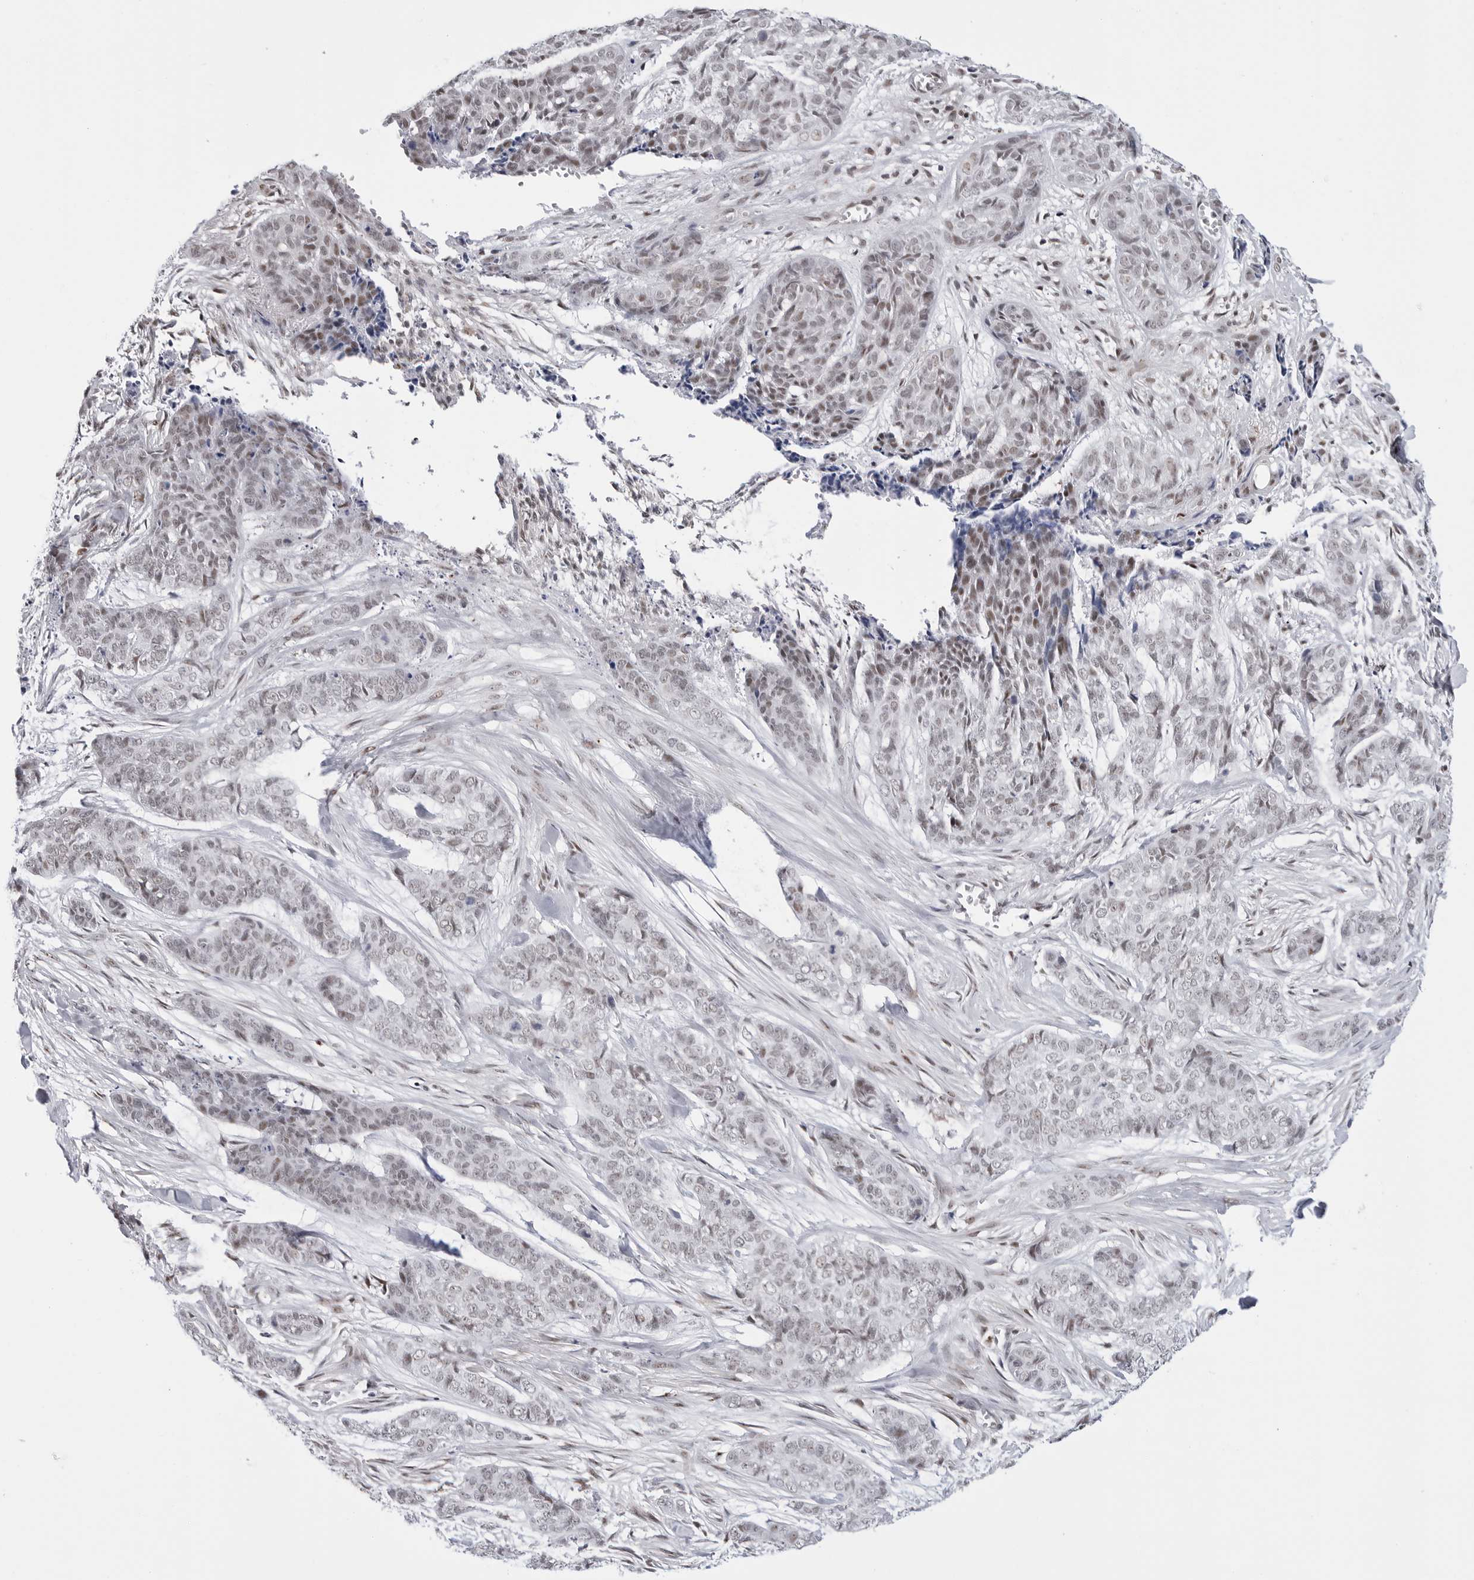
{"staining": {"intensity": "weak", "quantity": "25%-75%", "location": "nuclear"}, "tissue": "skin cancer", "cell_type": "Tumor cells", "image_type": "cancer", "snomed": [{"axis": "morphology", "description": "Basal cell carcinoma"}, {"axis": "topography", "description": "Skin"}], "caption": "Weak nuclear staining for a protein is identified in about 25%-75% of tumor cells of skin cancer using immunohistochemistry (IHC).", "gene": "C1orf162", "patient": {"sex": "female", "age": 64}}